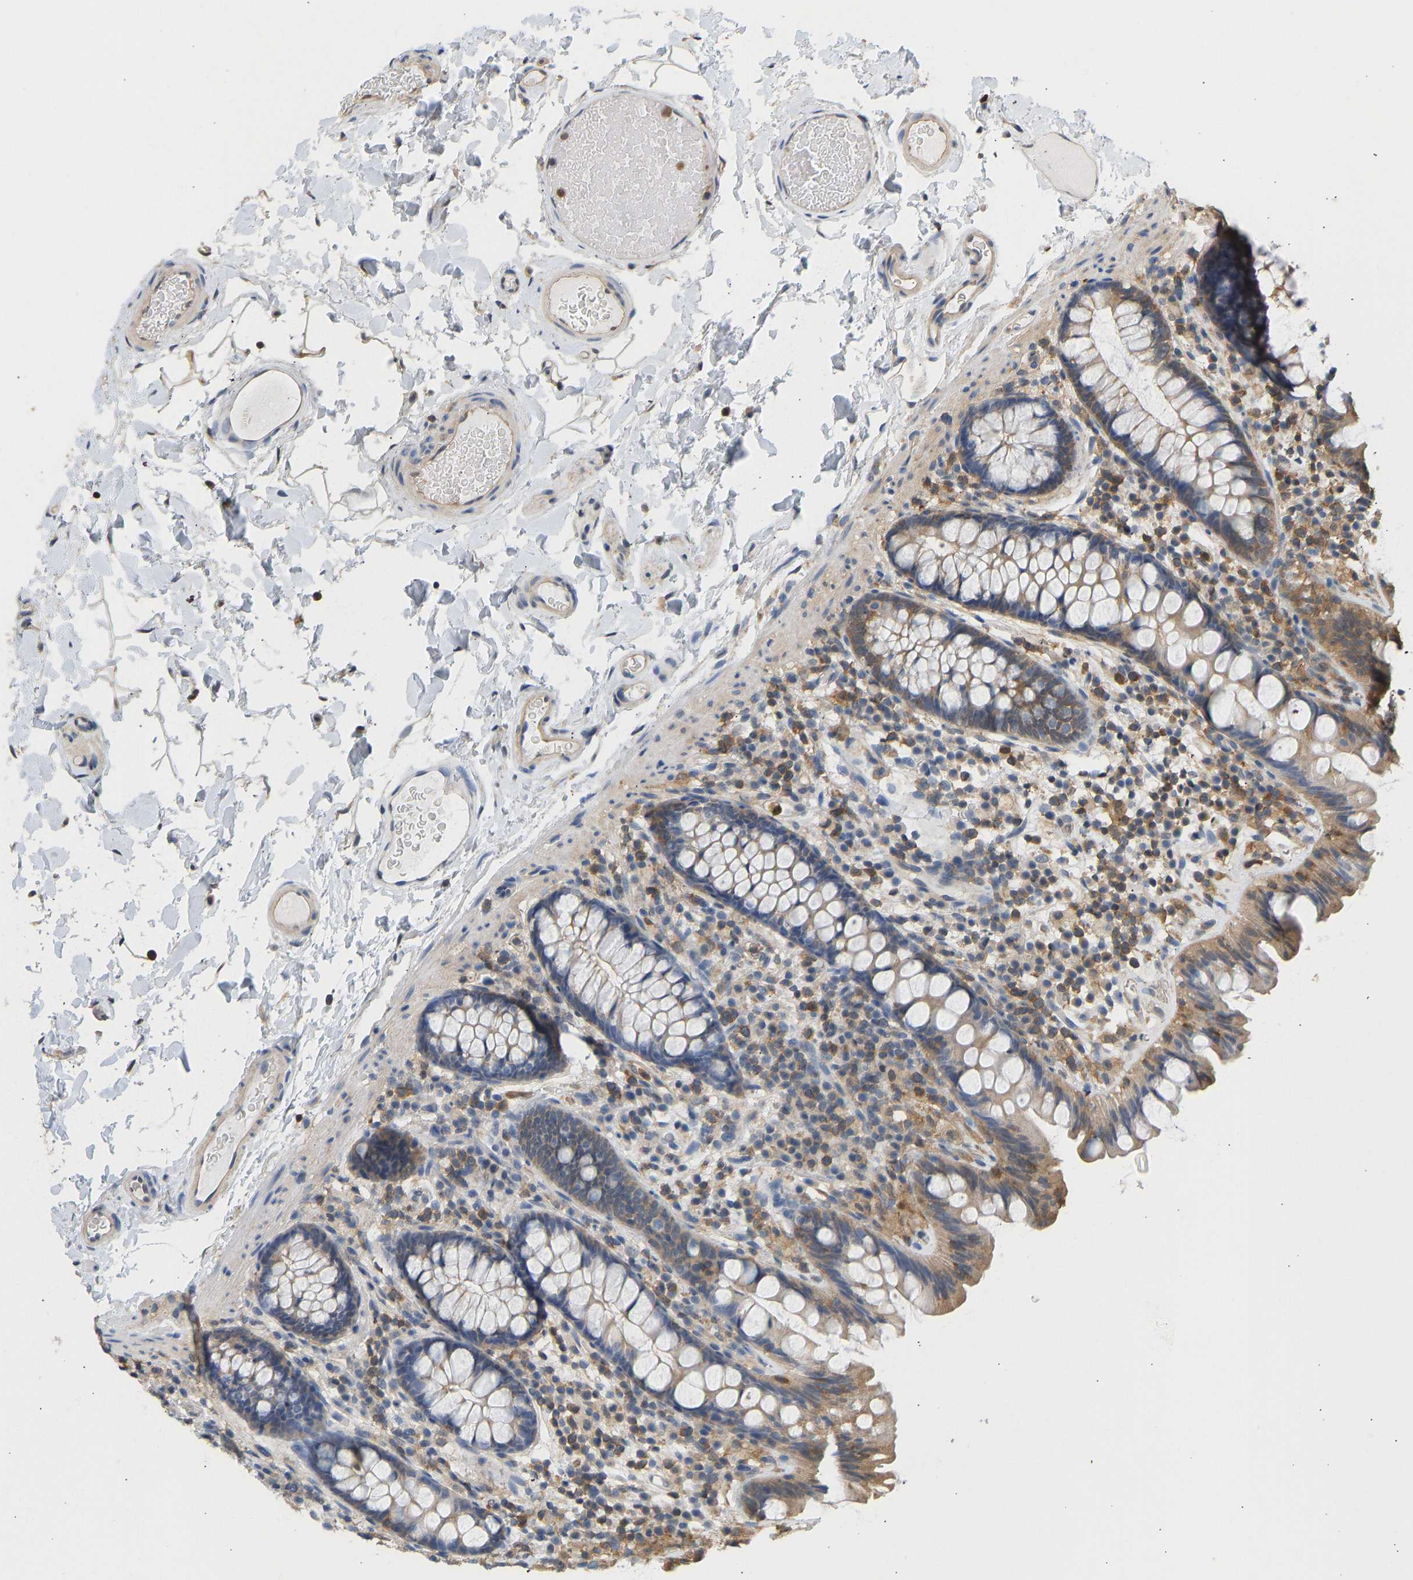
{"staining": {"intensity": "weak", "quantity": ">75%", "location": "cytoplasmic/membranous"}, "tissue": "colon", "cell_type": "Endothelial cells", "image_type": "normal", "snomed": [{"axis": "morphology", "description": "Normal tissue, NOS"}, {"axis": "topography", "description": "Colon"}], "caption": "Weak cytoplasmic/membranous protein expression is seen in approximately >75% of endothelial cells in colon.", "gene": "ENO1", "patient": {"sex": "female", "age": 80}}